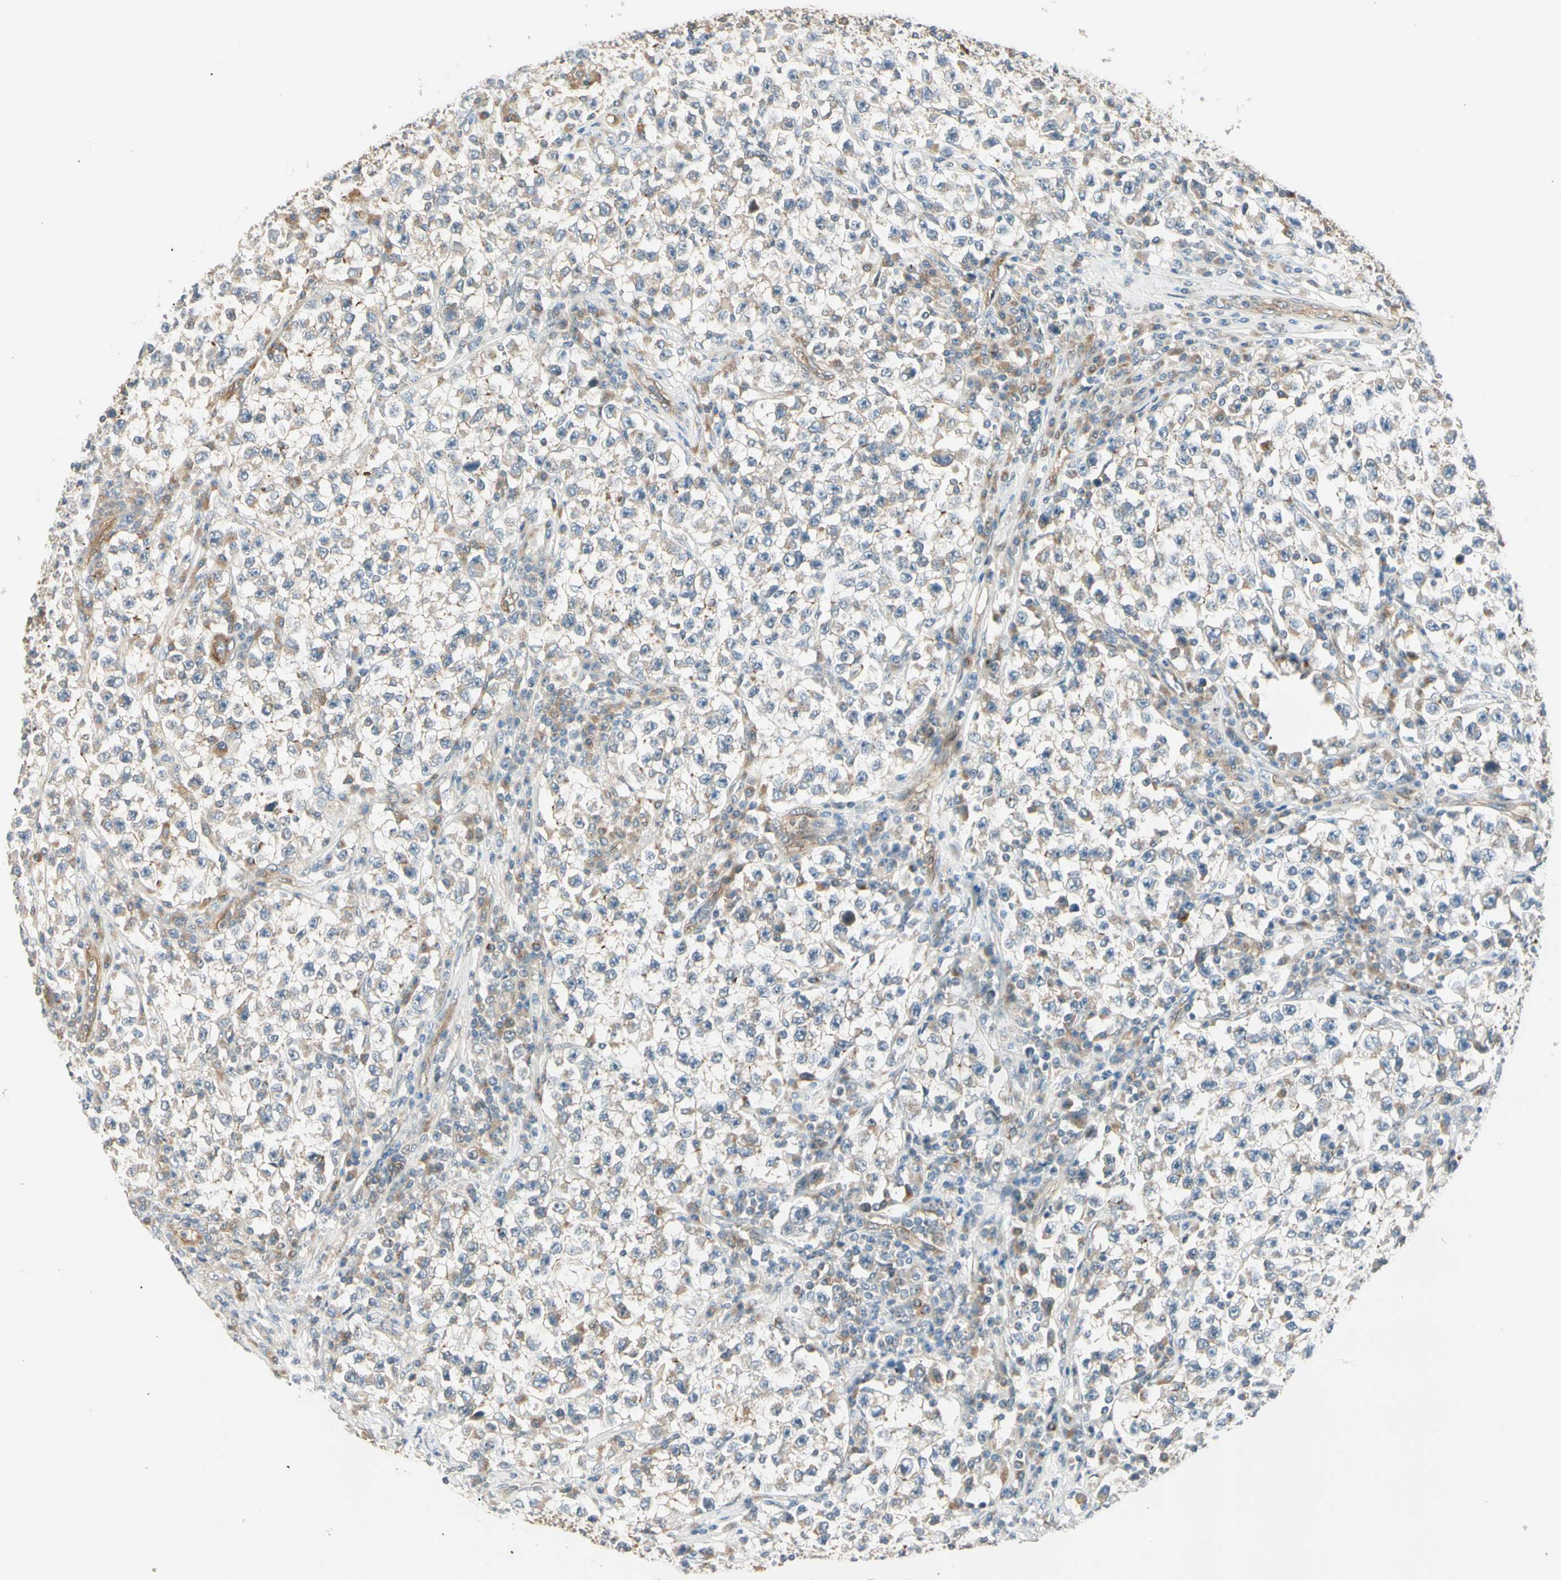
{"staining": {"intensity": "weak", "quantity": "25%-75%", "location": "cytoplasmic/membranous"}, "tissue": "testis cancer", "cell_type": "Tumor cells", "image_type": "cancer", "snomed": [{"axis": "morphology", "description": "Seminoma, NOS"}, {"axis": "topography", "description": "Testis"}], "caption": "A photomicrograph of testis cancer stained for a protein shows weak cytoplasmic/membranous brown staining in tumor cells.", "gene": "ROCK2", "patient": {"sex": "male", "age": 22}}